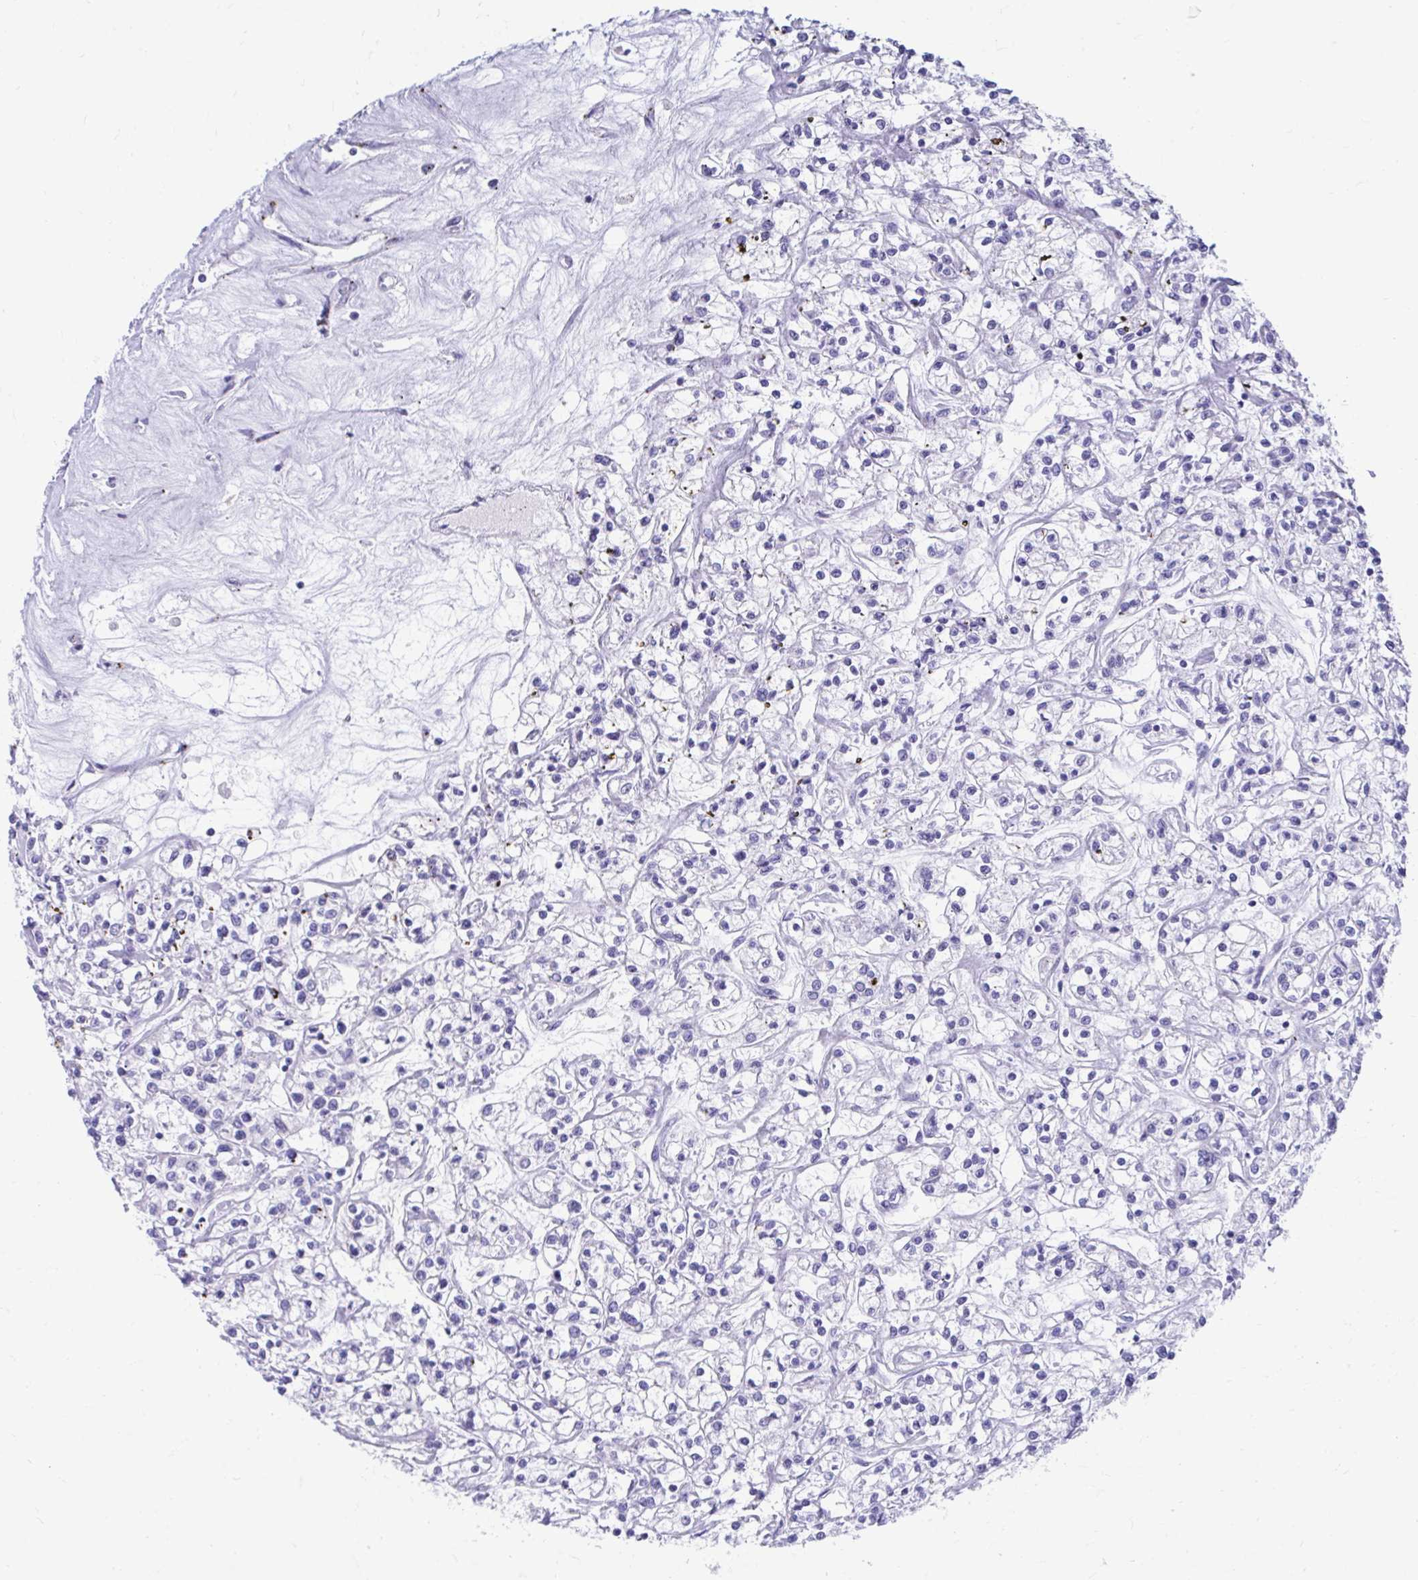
{"staining": {"intensity": "negative", "quantity": "none", "location": "none"}, "tissue": "renal cancer", "cell_type": "Tumor cells", "image_type": "cancer", "snomed": [{"axis": "morphology", "description": "Adenocarcinoma, NOS"}, {"axis": "topography", "description": "Kidney"}], "caption": "This is an immunohistochemistry (IHC) image of renal adenocarcinoma. There is no positivity in tumor cells.", "gene": "SMIM9", "patient": {"sex": "female", "age": 59}}